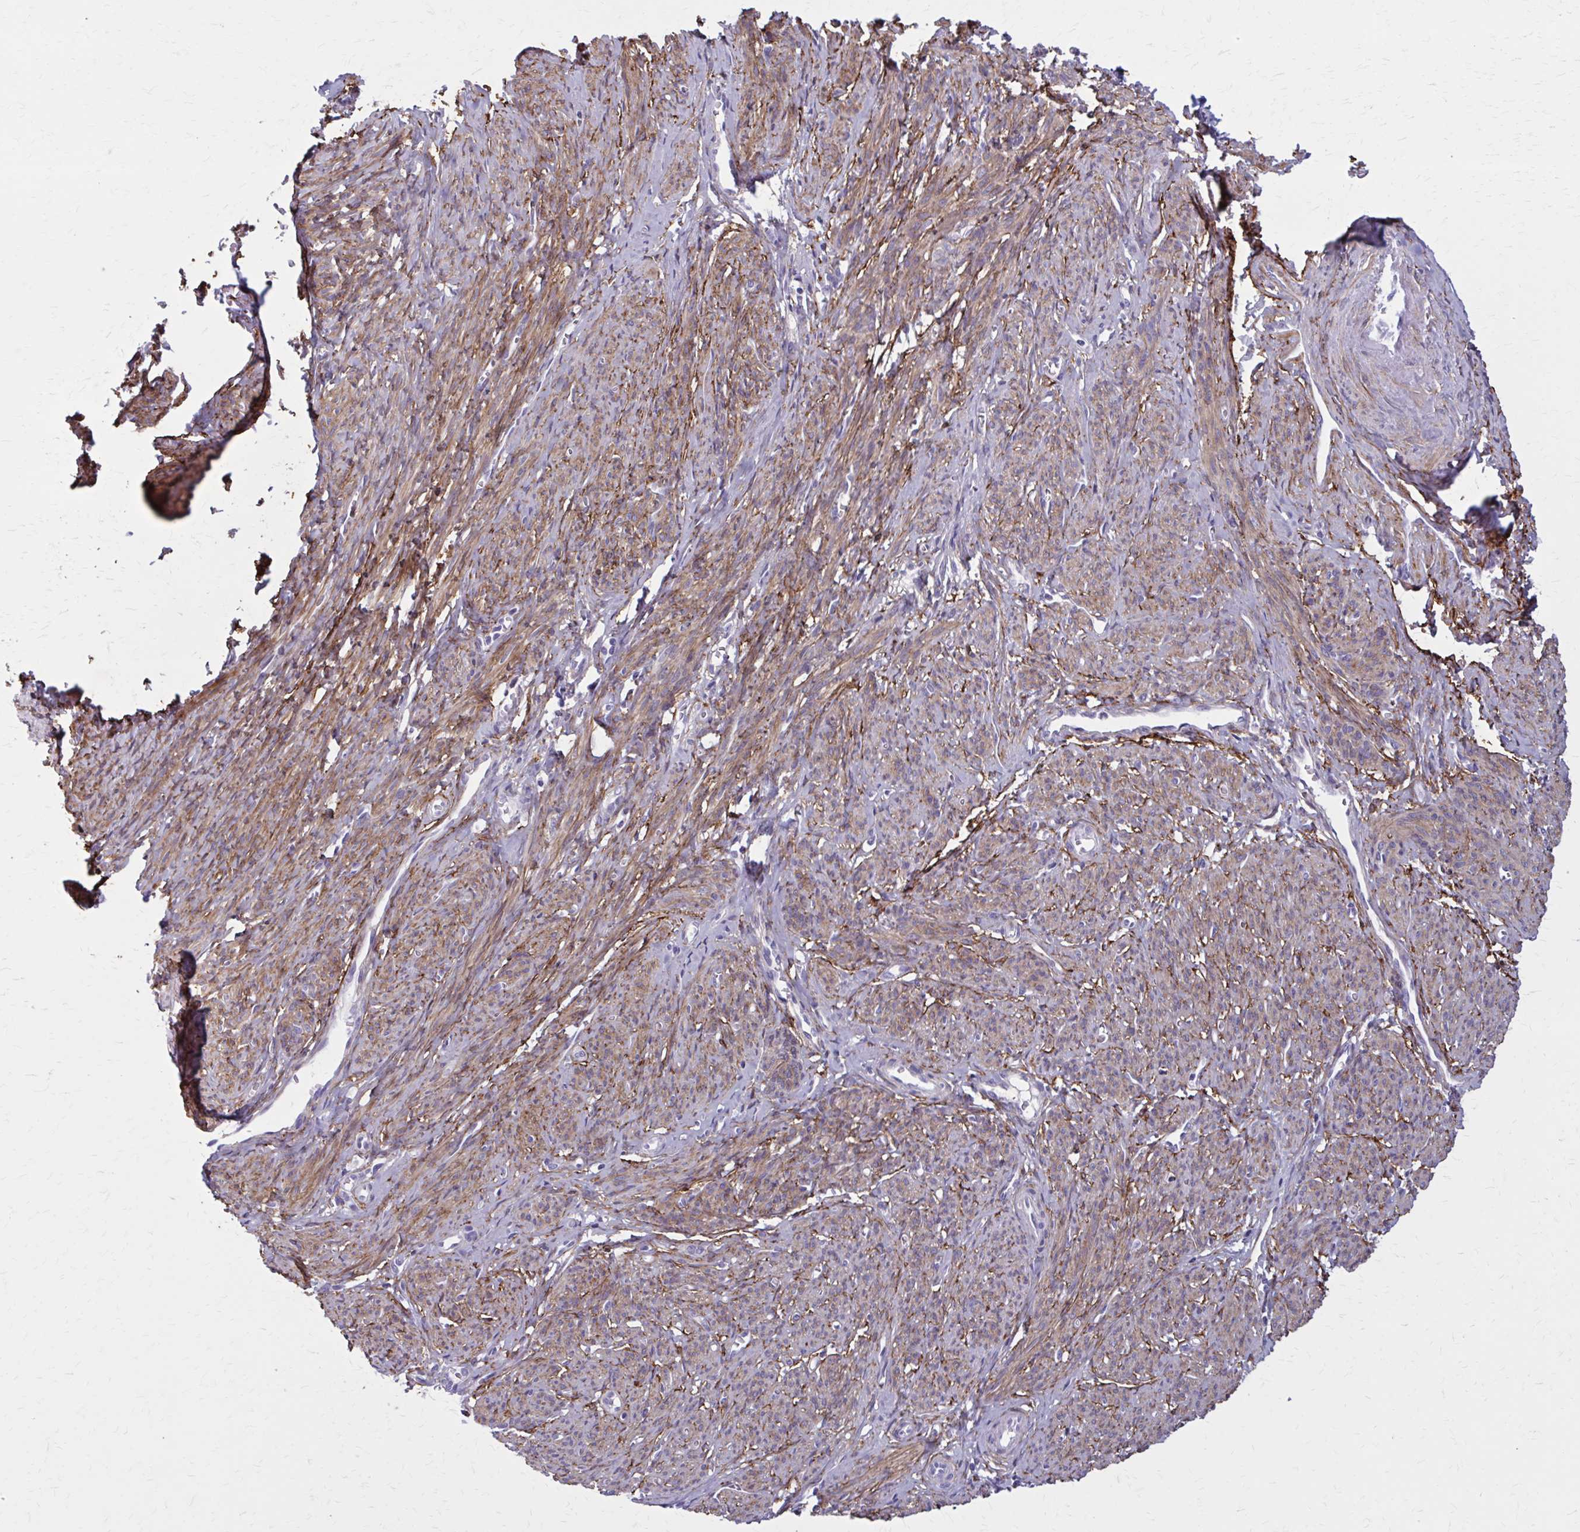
{"staining": {"intensity": "moderate", "quantity": ">75%", "location": "cytoplasmic/membranous"}, "tissue": "smooth muscle", "cell_type": "Smooth muscle cells", "image_type": "normal", "snomed": [{"axis": "morphology", "description": "Normal tissue, NOS"}, {"axis": "topography", "description": "Smooth muscle"}], "caption": "Moderate cytoplasmic/membranous protein positivity is seen in approximately >75% of smooth muscle cells in smooth muscle. The staining was performed using DAB (3,3'-diaminobenzidine) to visualize the protein expression in brown, while the nuclei were stained in blue with hematoxylin (Magnification: 20x).", "gene": "AKAP12", "patient": {"sex": "female", "age": 65}}